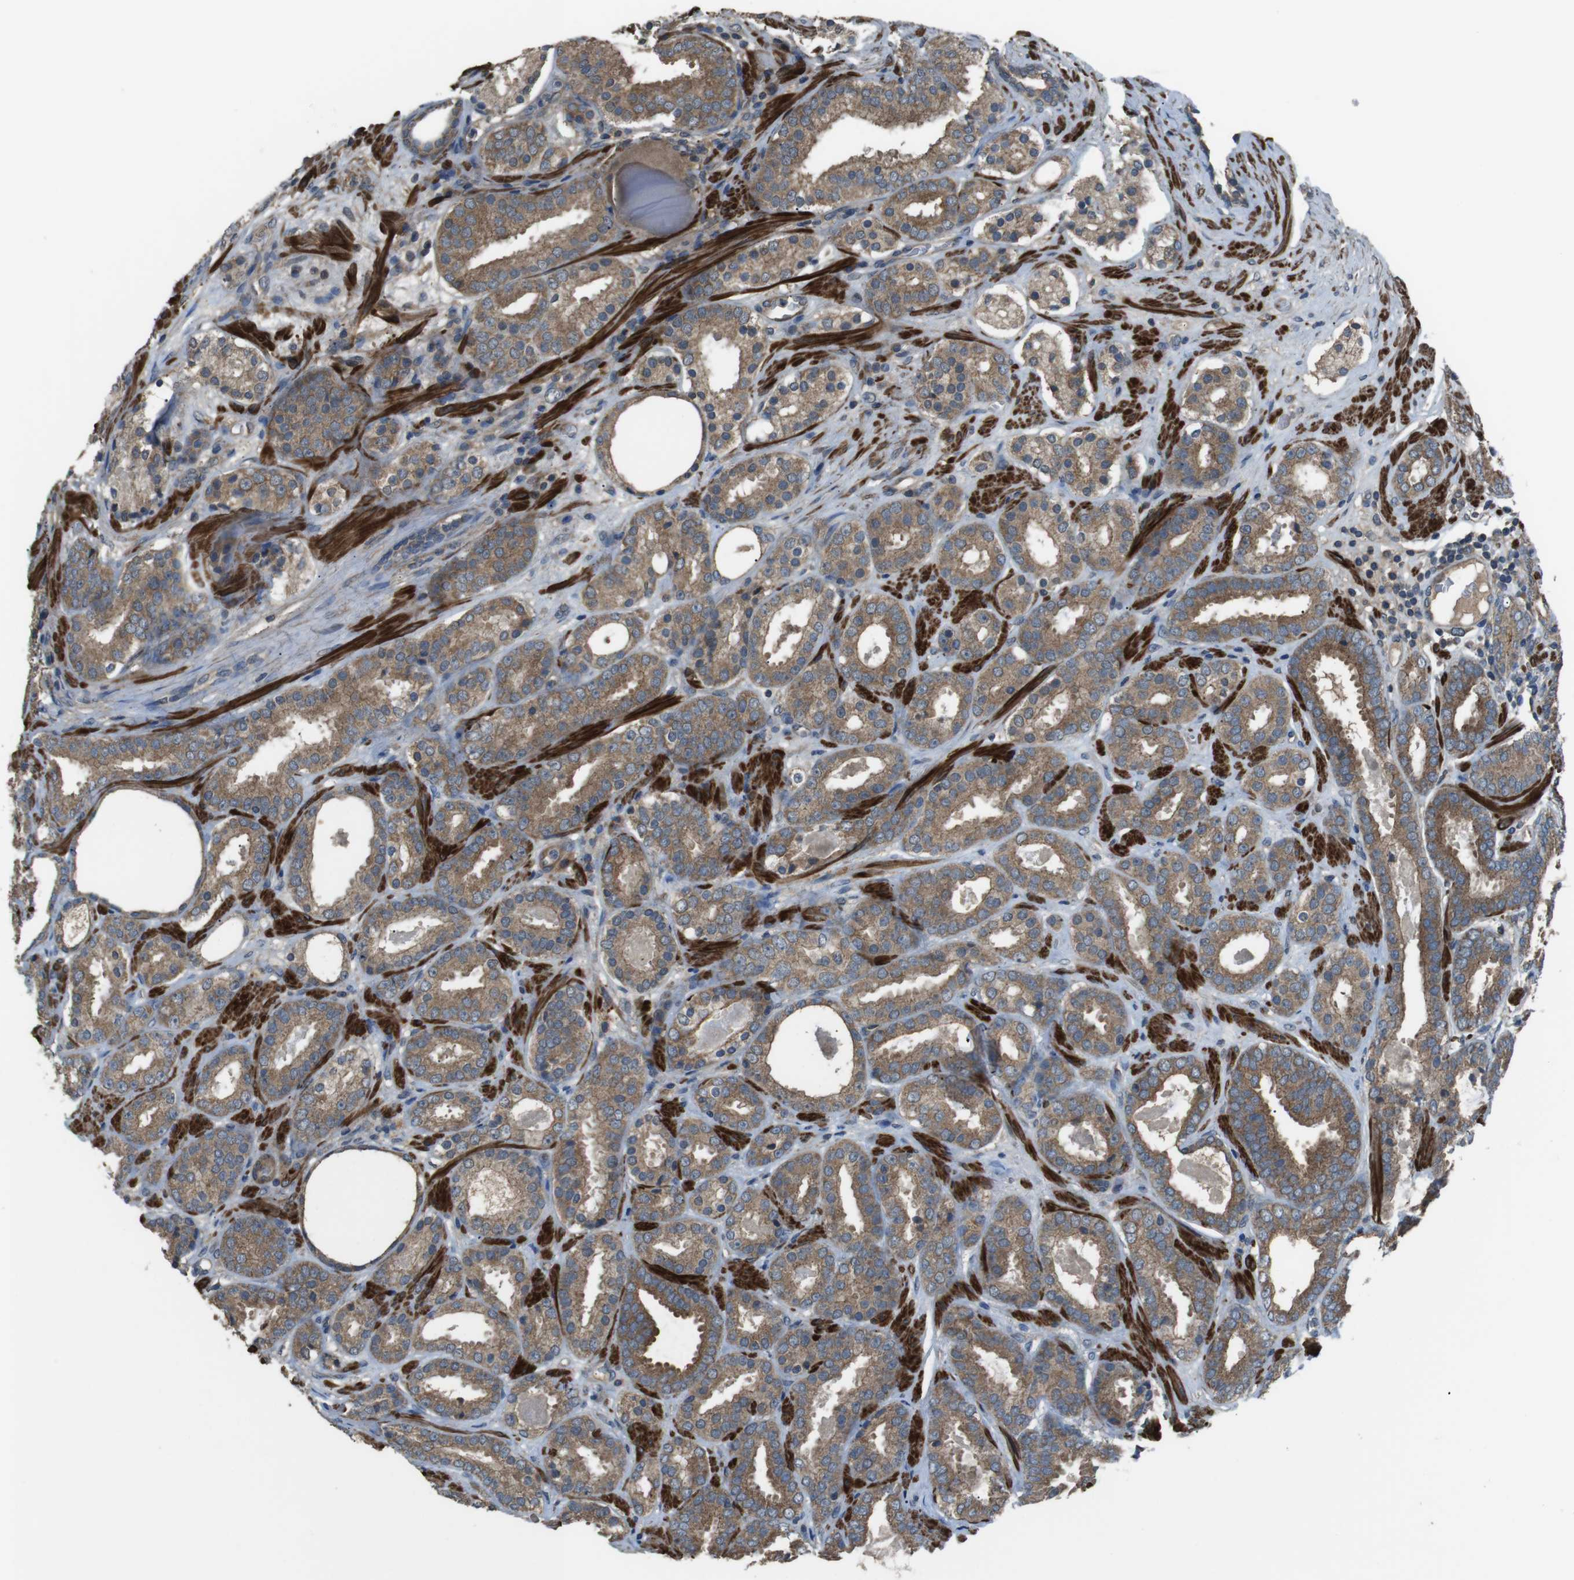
{"staining": {"intensity": "moderate", "quantity": ">75%", "location": "cytoplasmic/membranous"}, "tissue": "prostate cancer", "cell_type": "Tumor cells", "image_type": "cancer", "snomed": [{"axis": "morphology", "description": "Adenocarcinoma, Low grade"}, {"axis": "topography", "description": "Prostate"}], "caption": "Prostate low-grade adenocarcinoma stained for a protein (brown) demonstrates moderate cytoplasmic/membranous positive positivity in approximately >75% of tumor cells.", "gene": "FUT2", "patient": {"sex": "male", "age": 69}}